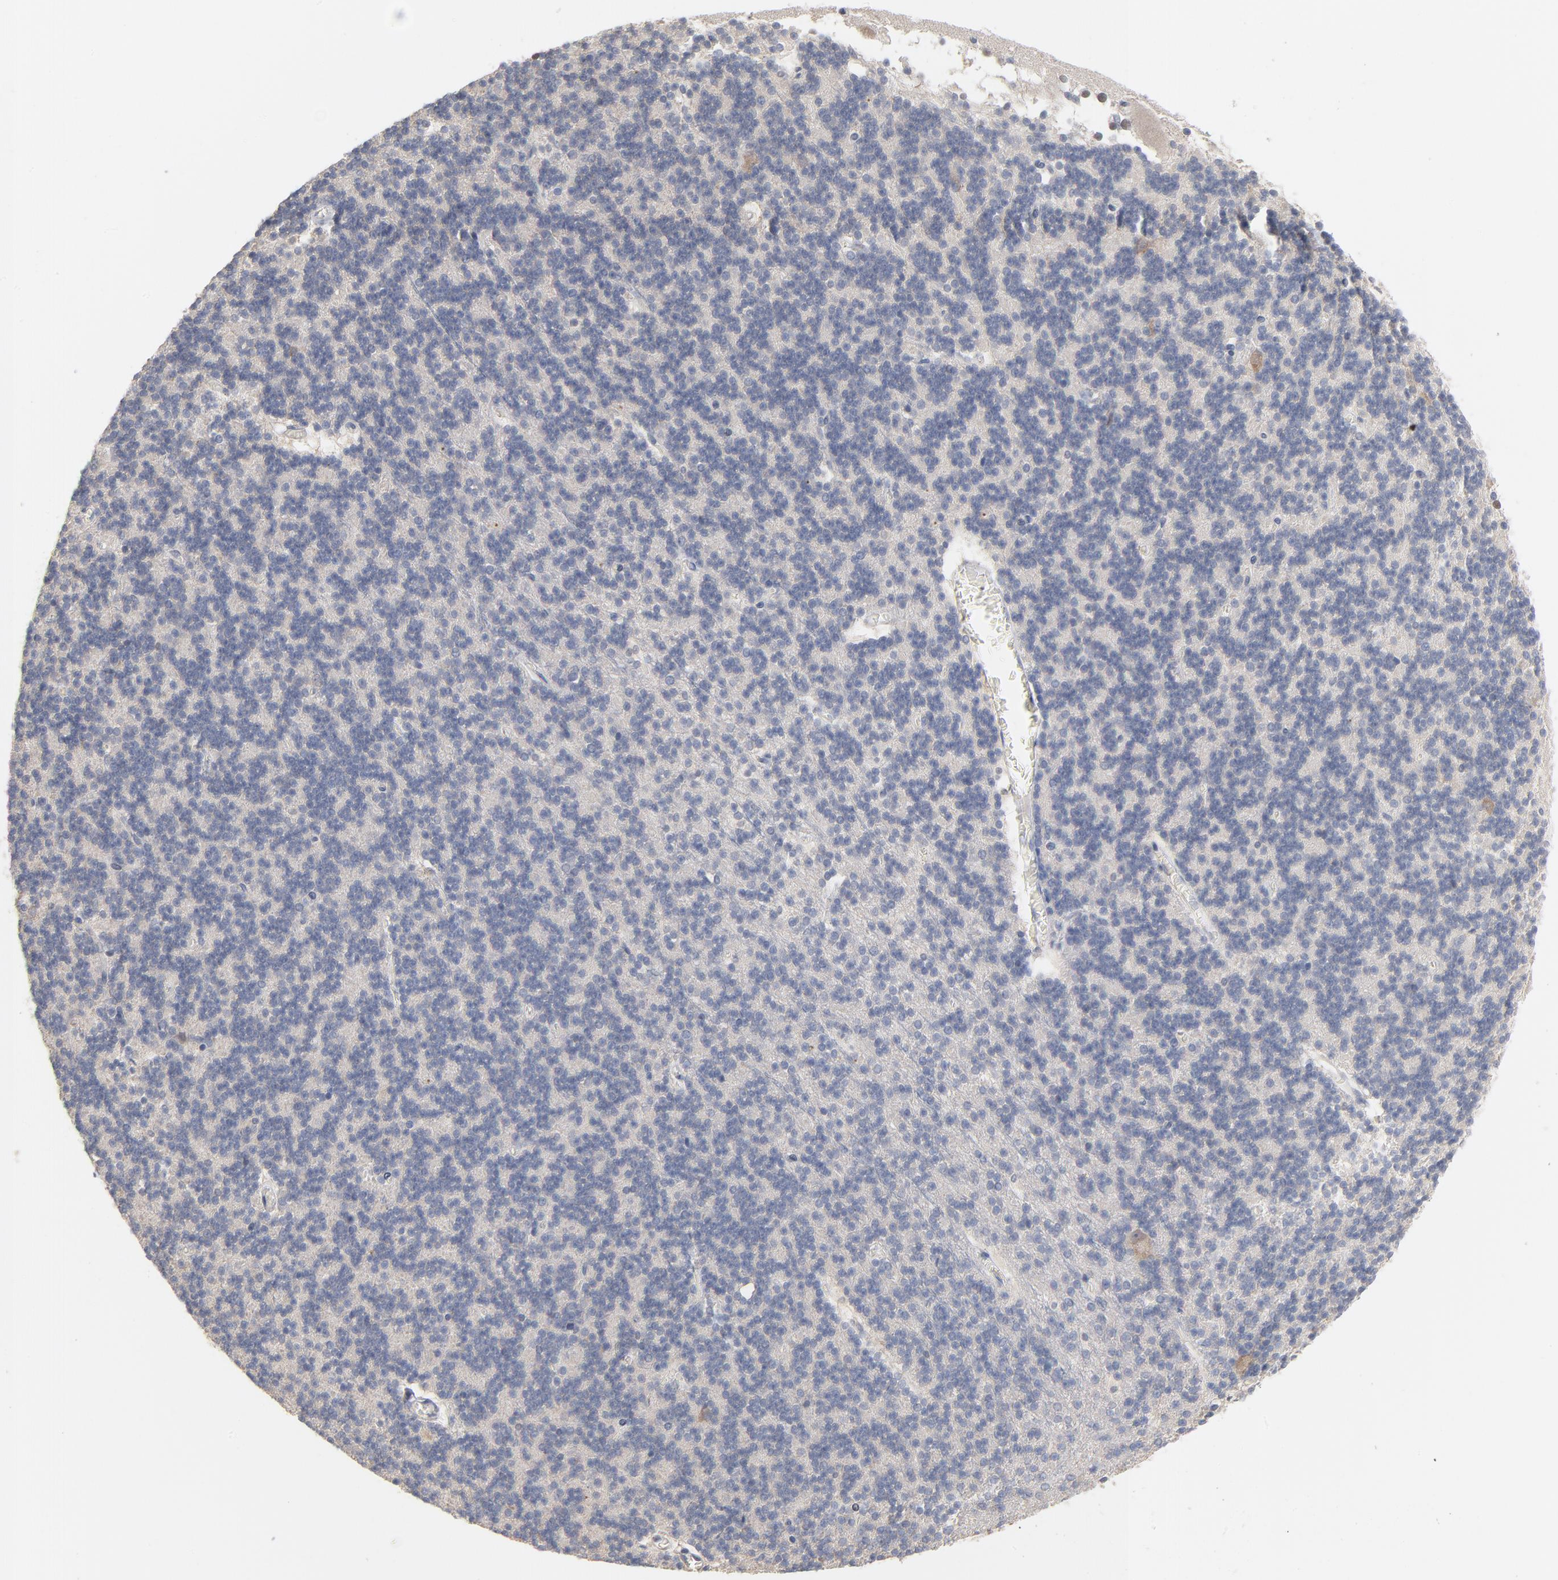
{"staining": {"intensity": "negative", "quantity": "none", "location": "none"}, "tissue": "cerebellum", "cell_type": "Cells in granular layer", "image_type": "normal", "snomed": [{"axis": "morphology", "description": "Normal tissue, NOS"}, {"axis": "topography", "description": "Cerebellum"}], "caption": "IHC of normal human cerebellum exhibits no expression in cells in granular layer. (DAB IHC visualized using brightfield microscopy, high magnification).", "gene": "DNAL4", "patient": {"sex": "female", "age": 19}}